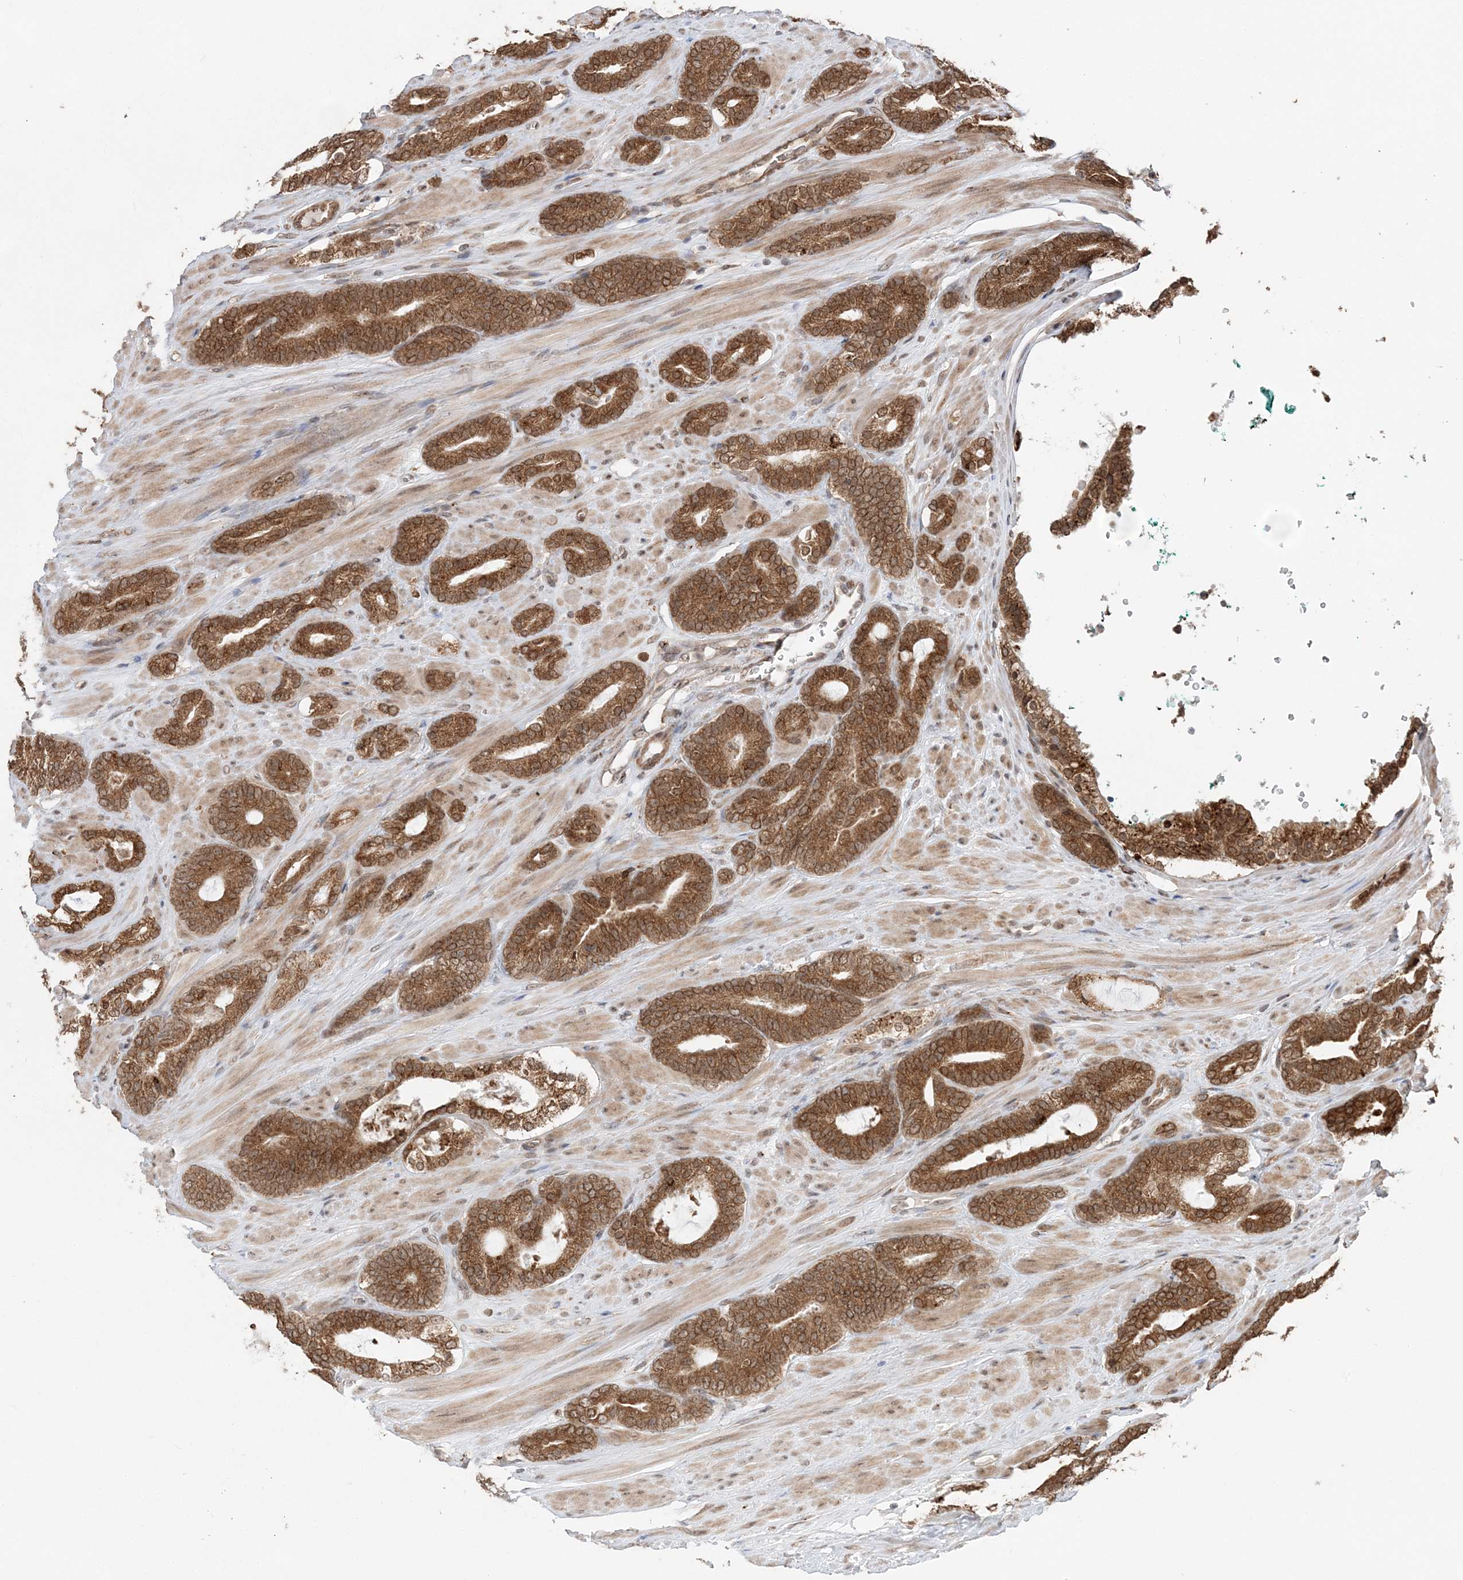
{"staining": {"intensity": "strong", "quantity": ">75%", "location": "cytoplasmic/membranous"}, "tissue": "prostate cancer", "cell_type": "Tumor cells", "image_type": "cancer", "snomed": [{"axis": "morphology", "description": "Adenocarcinoma, Low grade"}, {"axis": "topography", "description": "Prostate"}], "caption": "Prostate cancer stained for a protein shows strong cytoplasmic/membranous positivity in tumor cells. The protein is stained brown, and the nuclei are stained in blue (DAB (3,3'-diaminobenzidine) IHC with brightfield microscopy, high magnification).", "gene": "TMED10", "patient": {"sex": "male", "age": 63}}